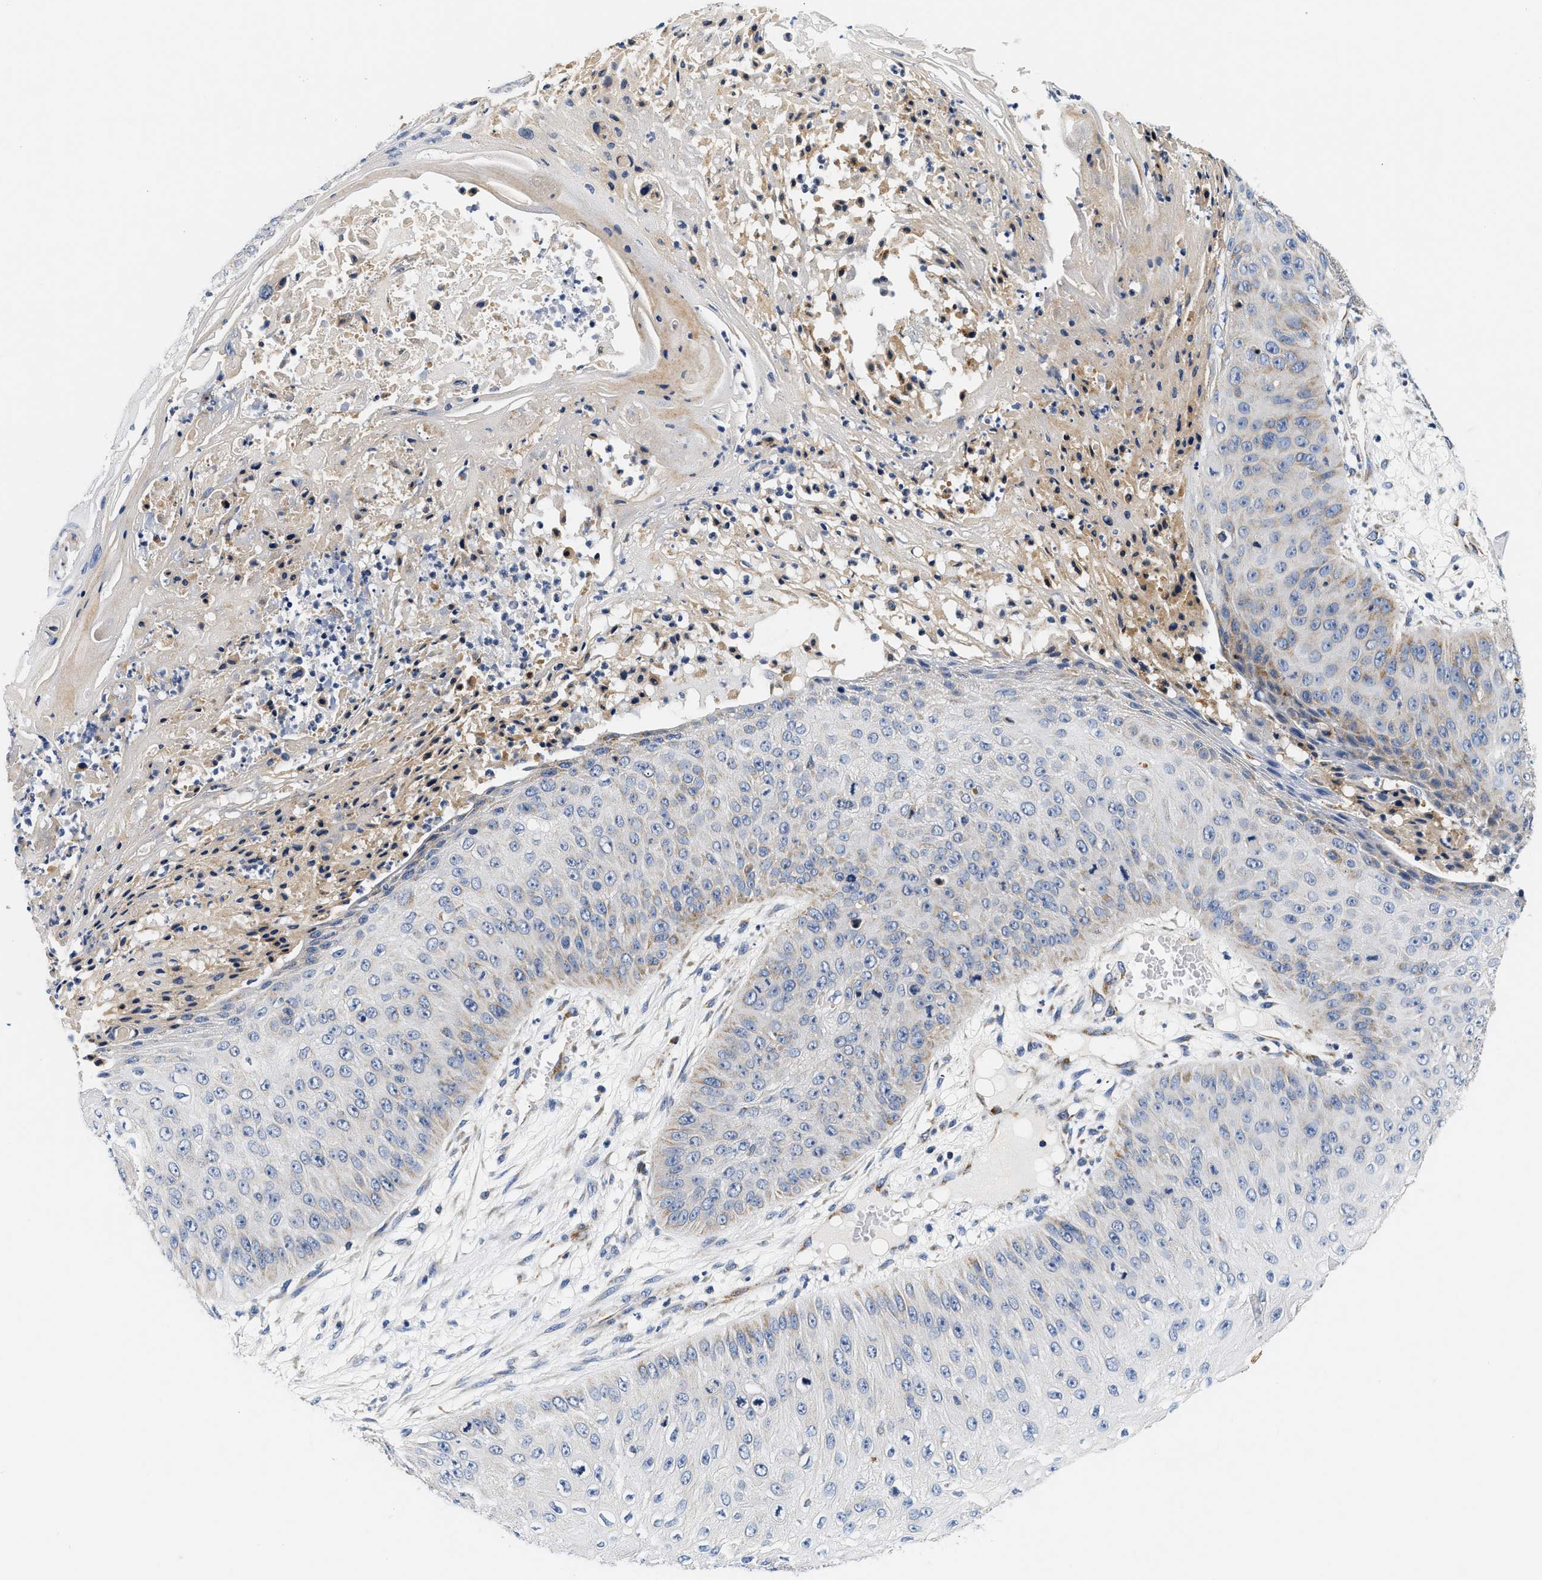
{"staining": {"intensity": "negative", "quantity": "none", "location": "none"}, "tissue": "skin cancer", "cell_type": "Tumor cells", "image_type": "cancer", "snomed": [{"axis": "morphology", "description": "Squamous cell carcinoma, NOS"}, {"axis": "topography", "description": "Skin"}], "caption": "A histopathology image of skin squamous cell carcinoma stained for a protein displays no brown staining in tumor cells.", "gene": "PDP1", "patient": {"sex": "female", "age": 80}}